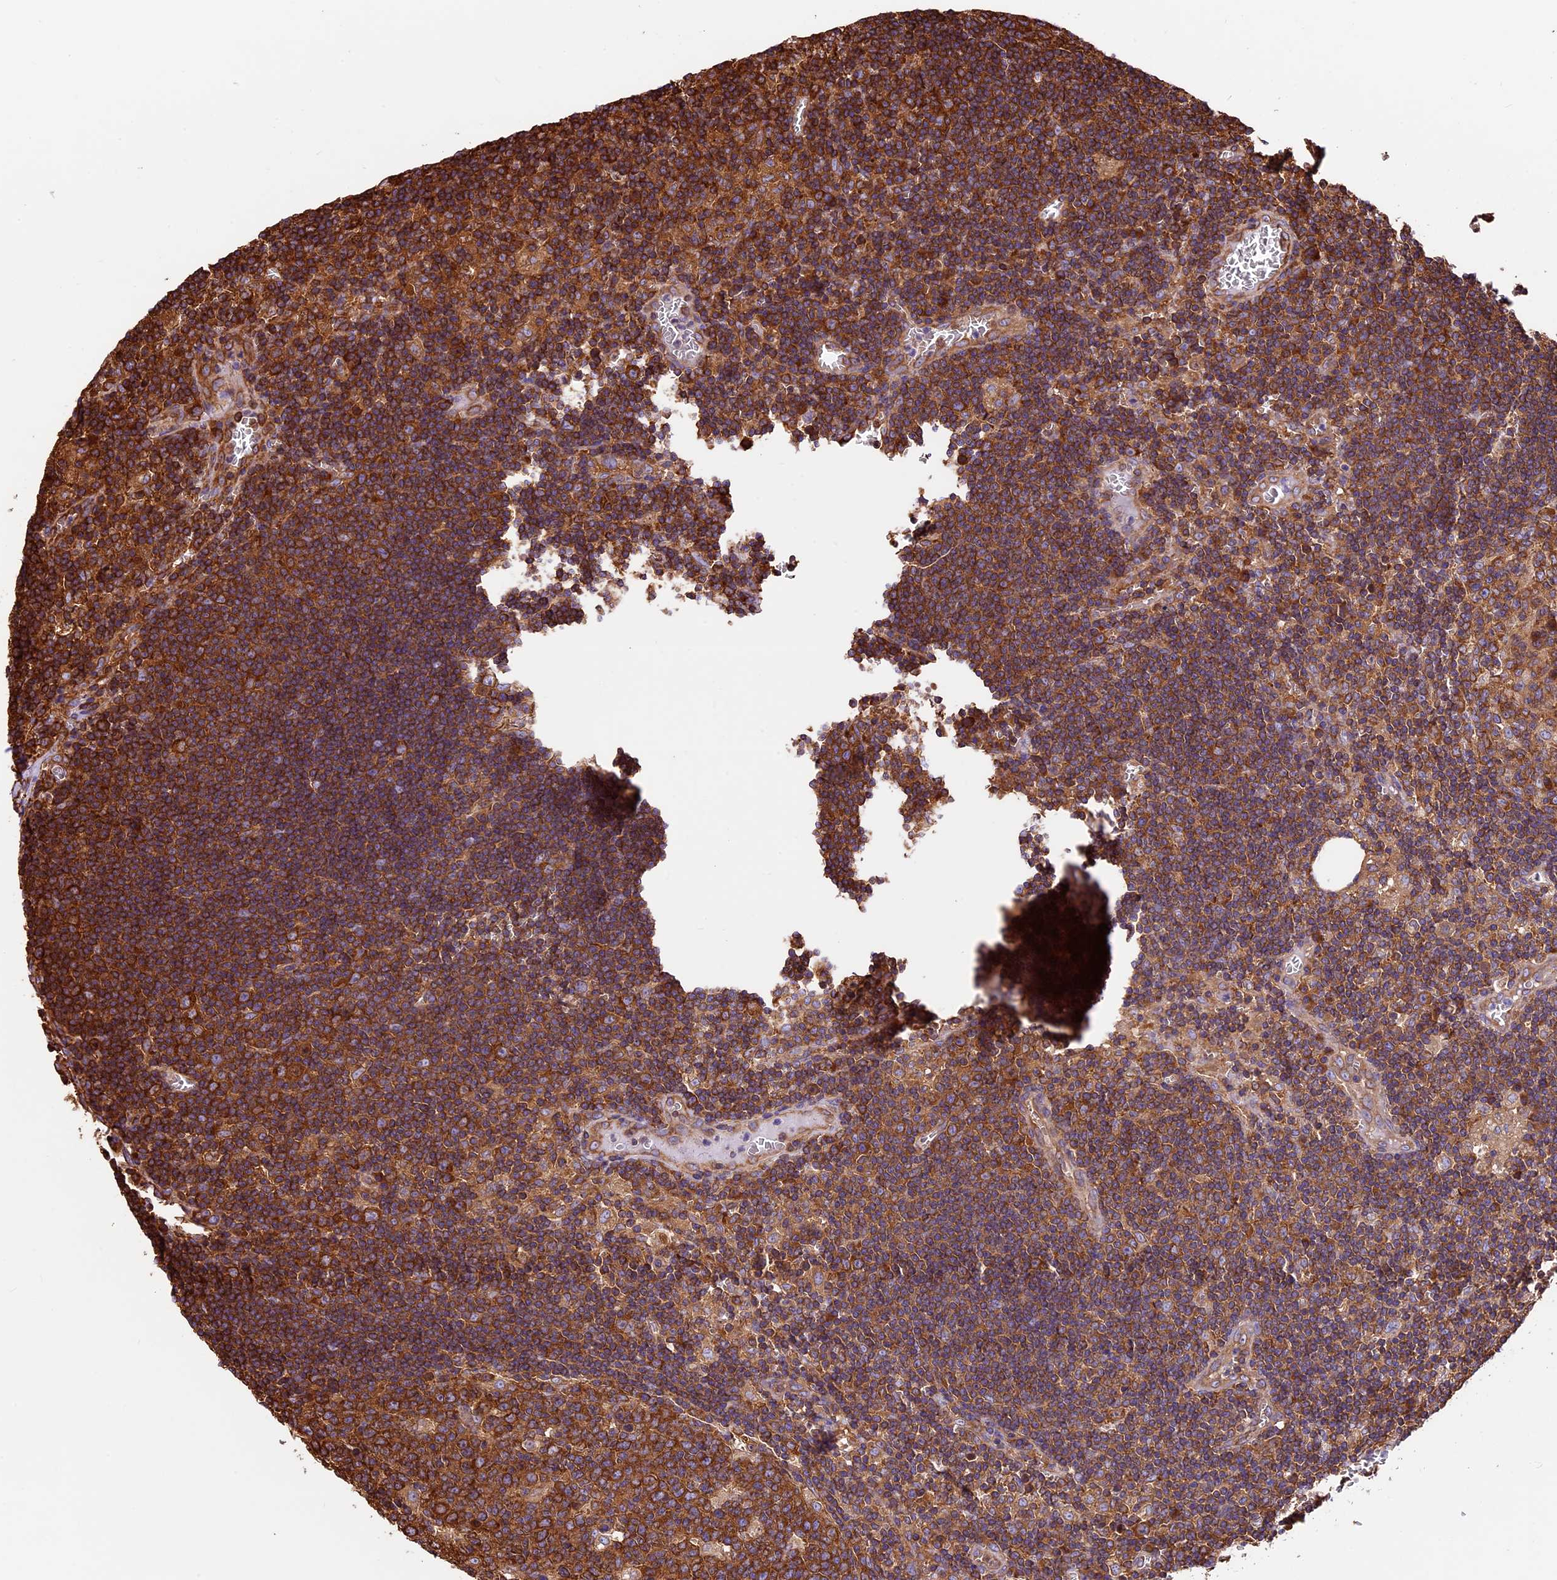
{"staining": {"intensity": "strong", "quantity": ">75%", "location": "cytoplasmic/membranous"}, "tissue": "lymph node", "cell_type": "Germinal center cells", "image_type": "normal", "snomed": [{"axis": "morphology", "description": "Normal tissue, NOS"}, {"axis": "topography", "description": "Lymph node"}], "caption": "Human lymph node stained with a brown dye shows strong cytoplasmic/membranous positive positivity in approximately >75% of germinal center cells.", "gene": "KARS1", "patient": {"sex": "female", "age": 73}}